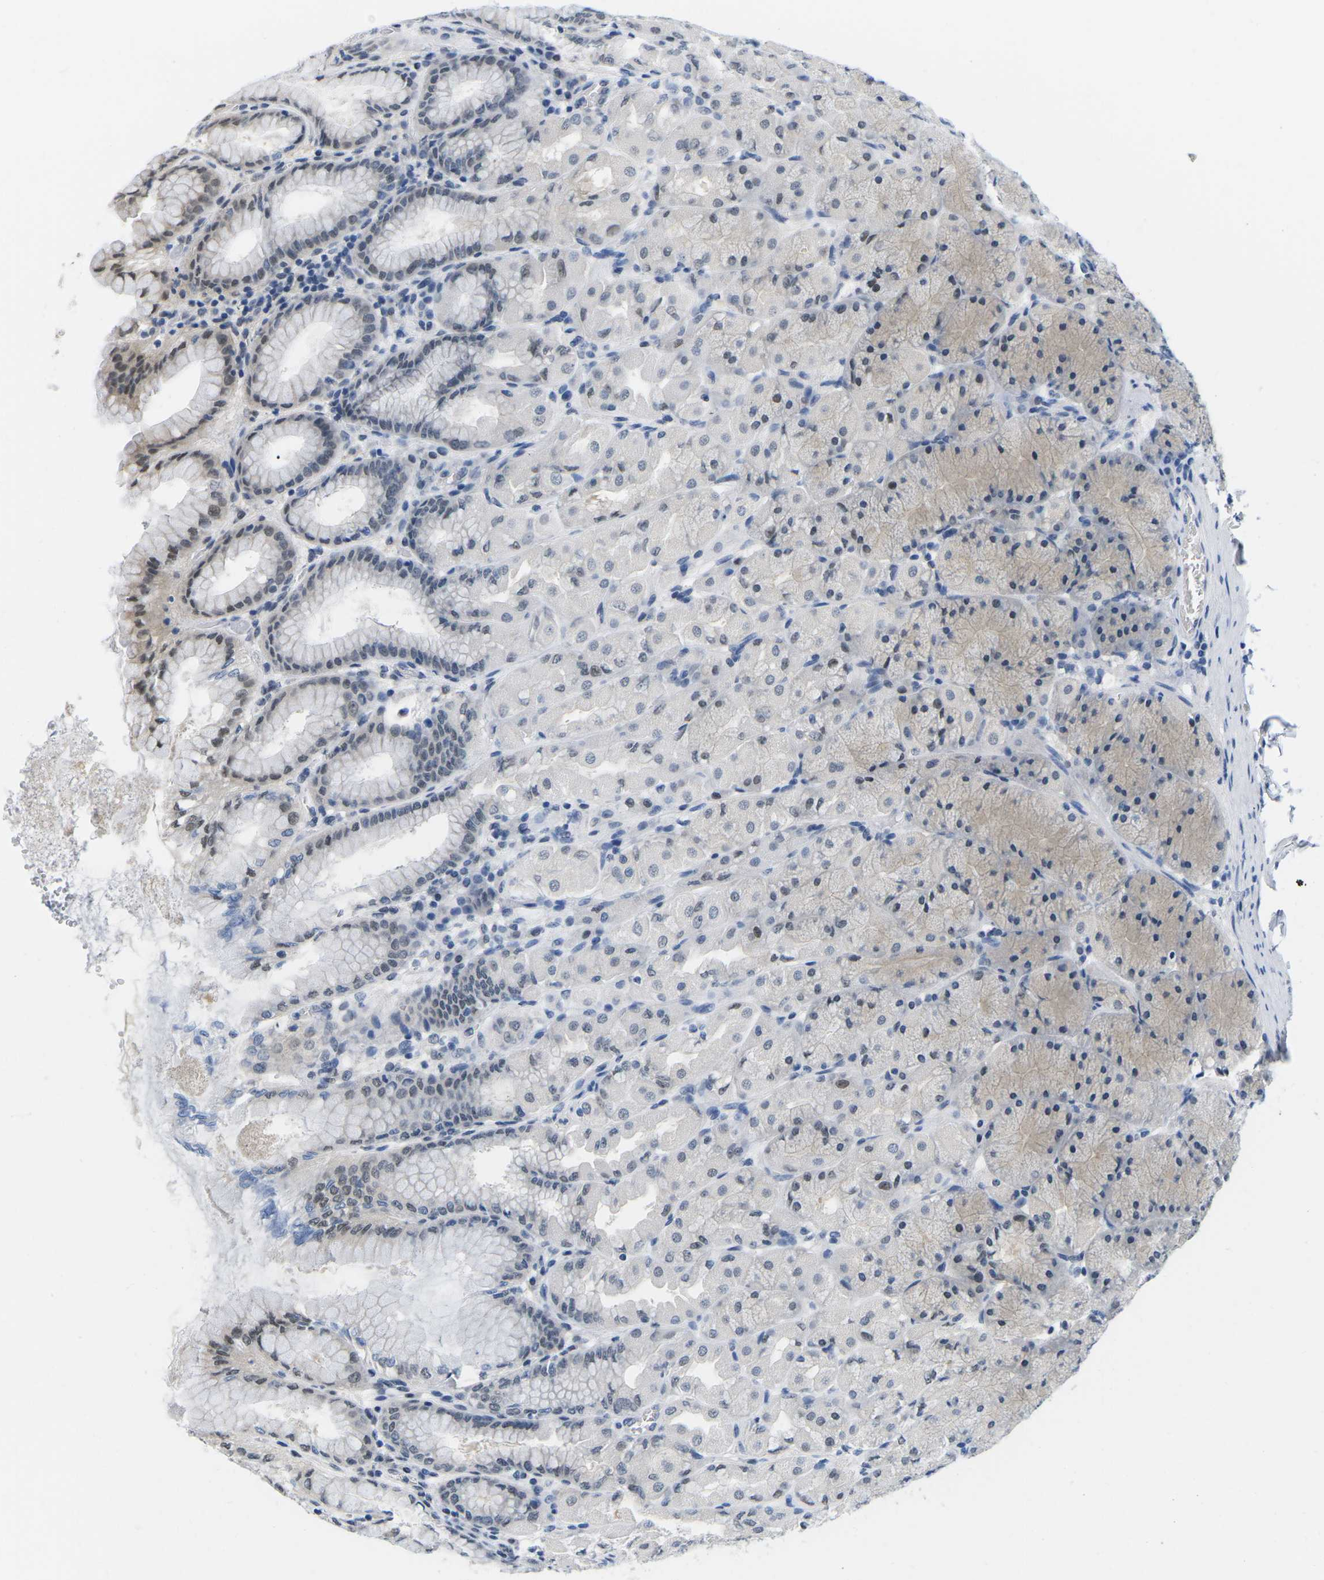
{"staining": {"intensity": "moderate", "quantity": "<25%", "location": "cytoplasmic/membranous,nuclear"}, "tissue": "stomach", "cell_type": "Glandular cells", "image_type": "normal", "snomed": [{"axis": "morphology", "description": "Normal tissue, NOS"}, {"axis": "topography", "description": "Stomach, upper"}], "caption": "Immunohistochemistry (IHC) histopathology image of unremarkable stomach: human stomach stained using immunohistochemistry (IHC) exhibits low levels of moderate protein expression localized specifically in the cytoplasmic/membranous,nuclear of glandular cells, appearing as a cytoplasmic/membranous,nuclear brown color.", "gene": "UBA7", "patient": {"sex": "female", "age": 56}}